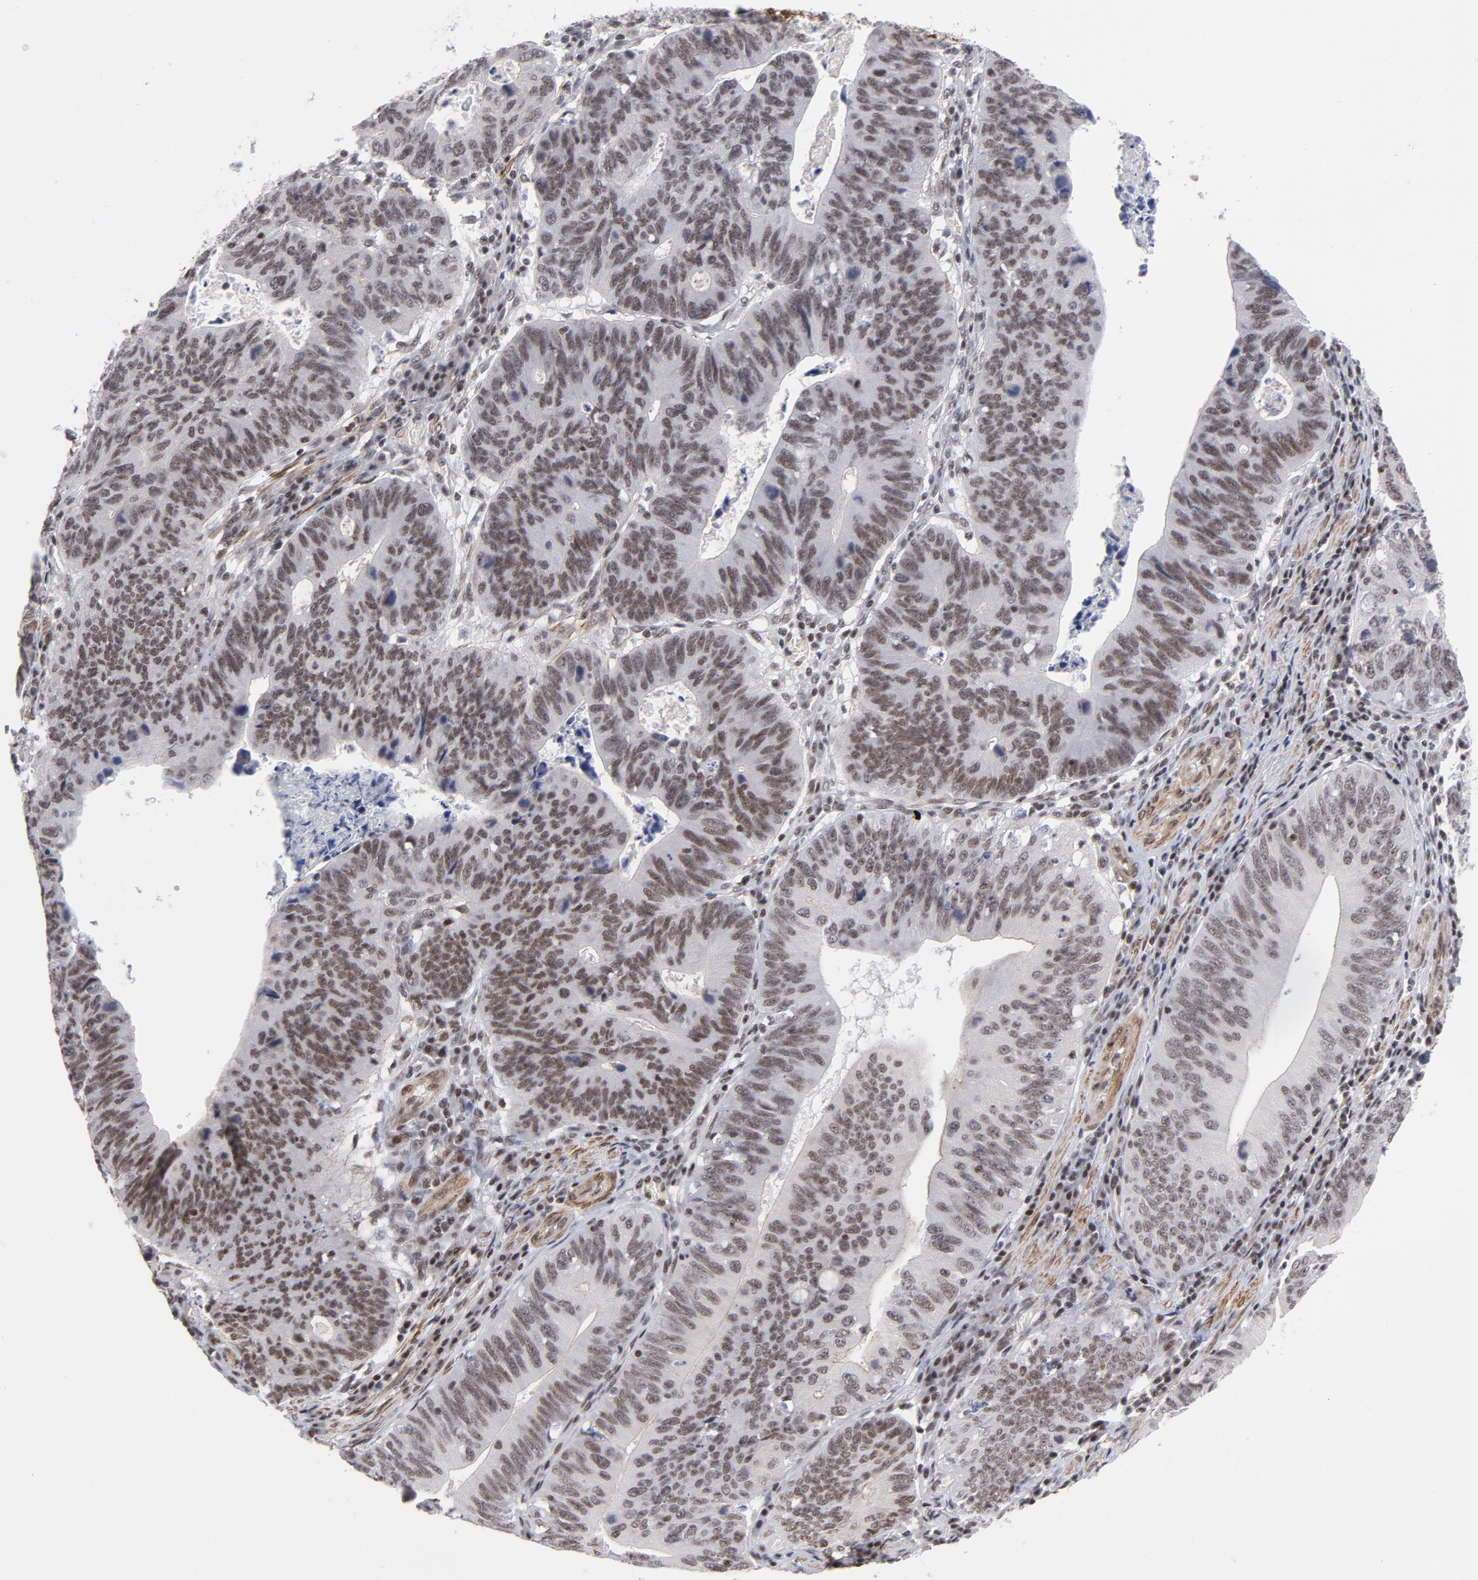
{"staining": {"intensity": "strong", "quantity": ">75%", "location": "nuclear"}, "tissue": "stomach cancer", "cell_type": "Tumor cells", "image_type": "cancer", "snomed": [{"axis": "morphology", "description": "Adenocarcinoma, NOS"}, {"axis": "topography", "description": "Stomach"}], "caption": "This micrograph displays IHC staining of adenocarcinoma (stomach), with high strong nuclear expression in approximately >75% of tumor cells.", "gene": "CTCF", "patient": {"sex": "male", "age": 59}}